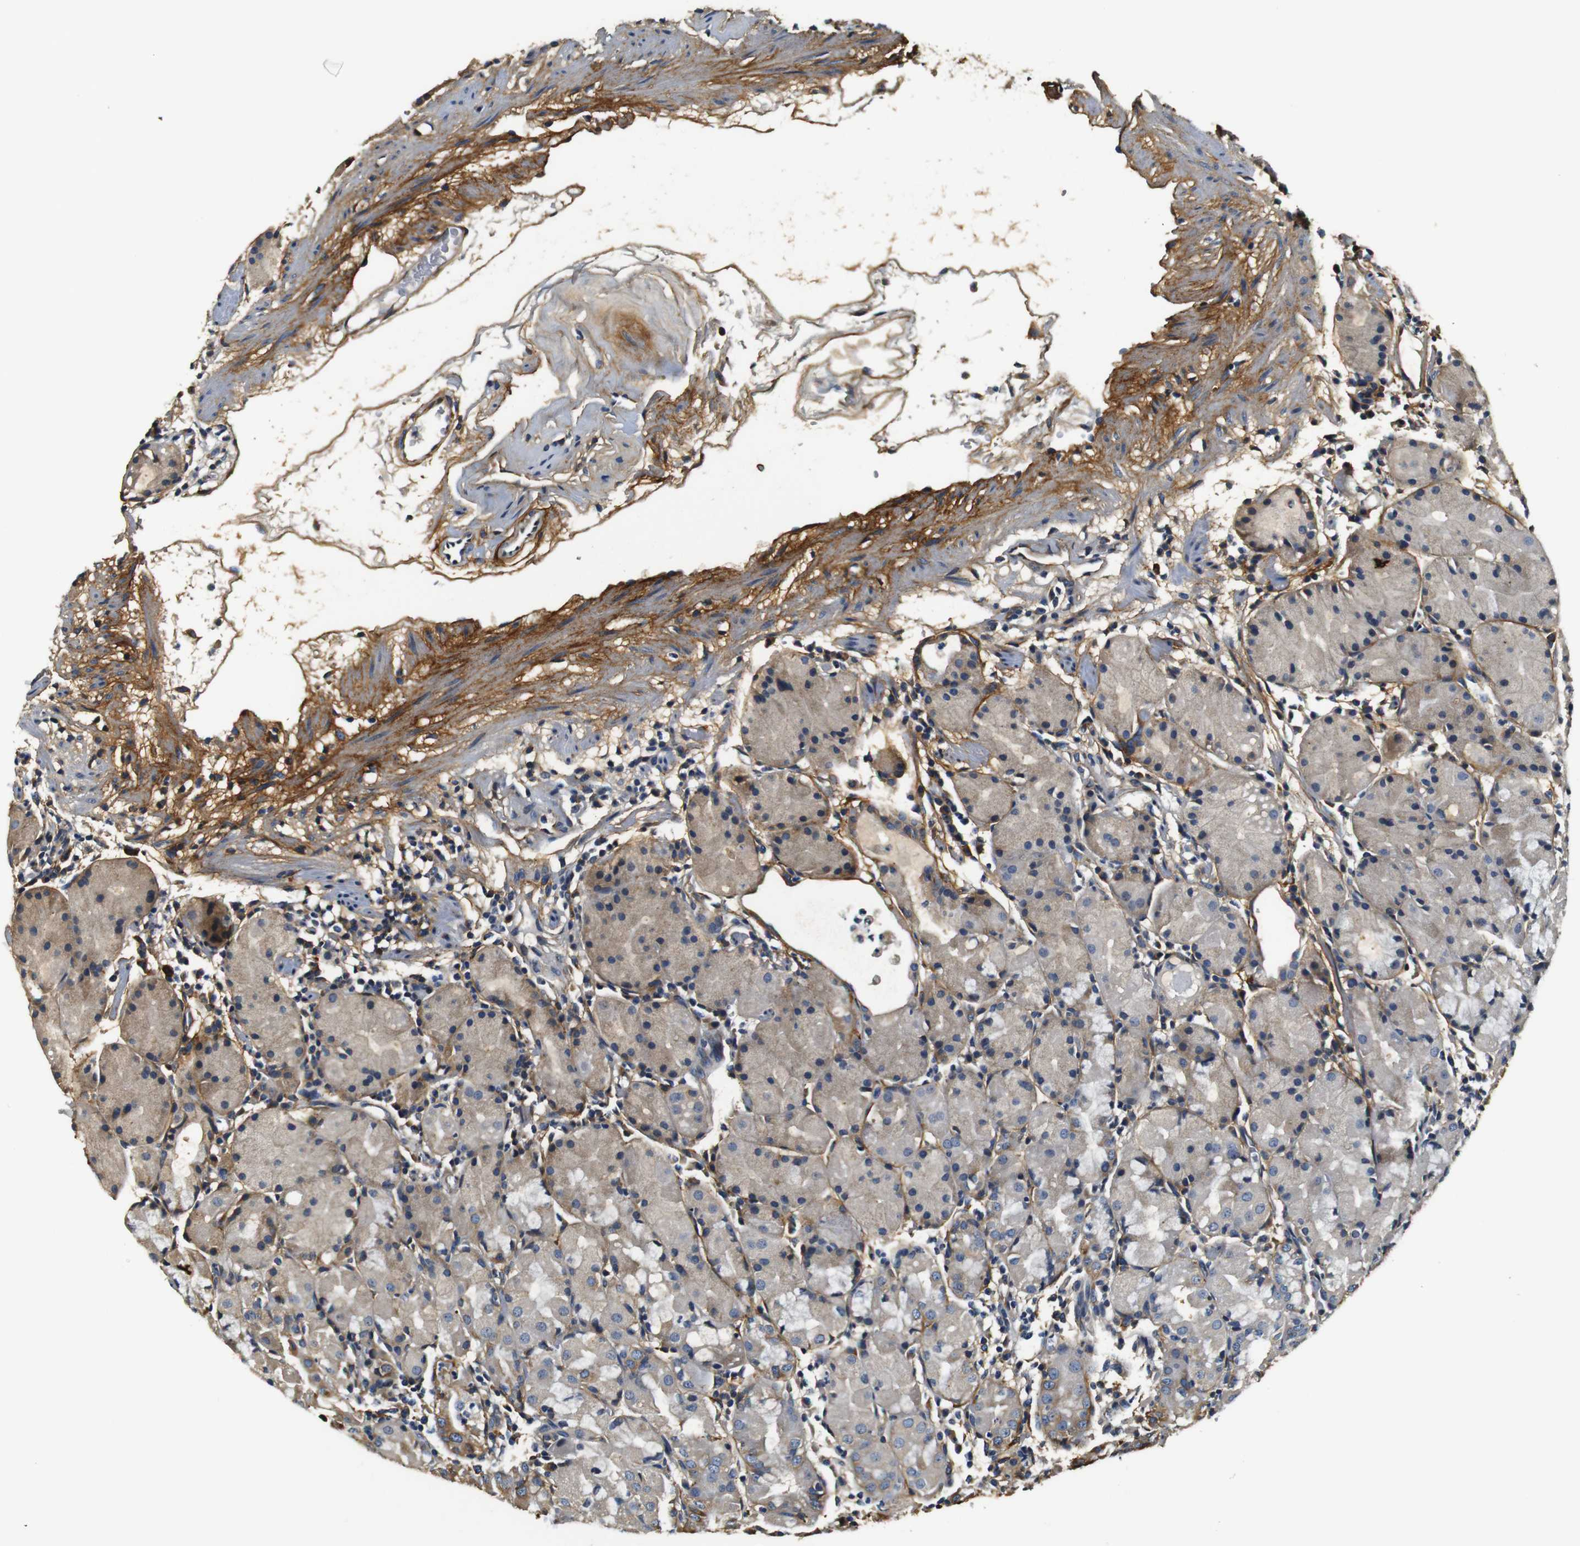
{"staining": {"intensity": "moderate", "quantity": "25%-75%", "location": "cytoplasmic/membranous"}, "tissue": "stomach", "cell_type": "Glandular cells", "image_type": "normal", "snomed": [{"axis": "morphology", "description": "Normal tissue, NOS"}, {"axis": "topography", "description": "Stomach"}, {"axis": "topography", "description": "Stomach, lower"}], "caption": "A medium amount of moderate cytoplasmic/membranous positivity is appreciated in approximately 25%-75% of glandular cells in normal stomach.", "gene": "COL1A1", "patient": {"sex": "female", "age": 75}}